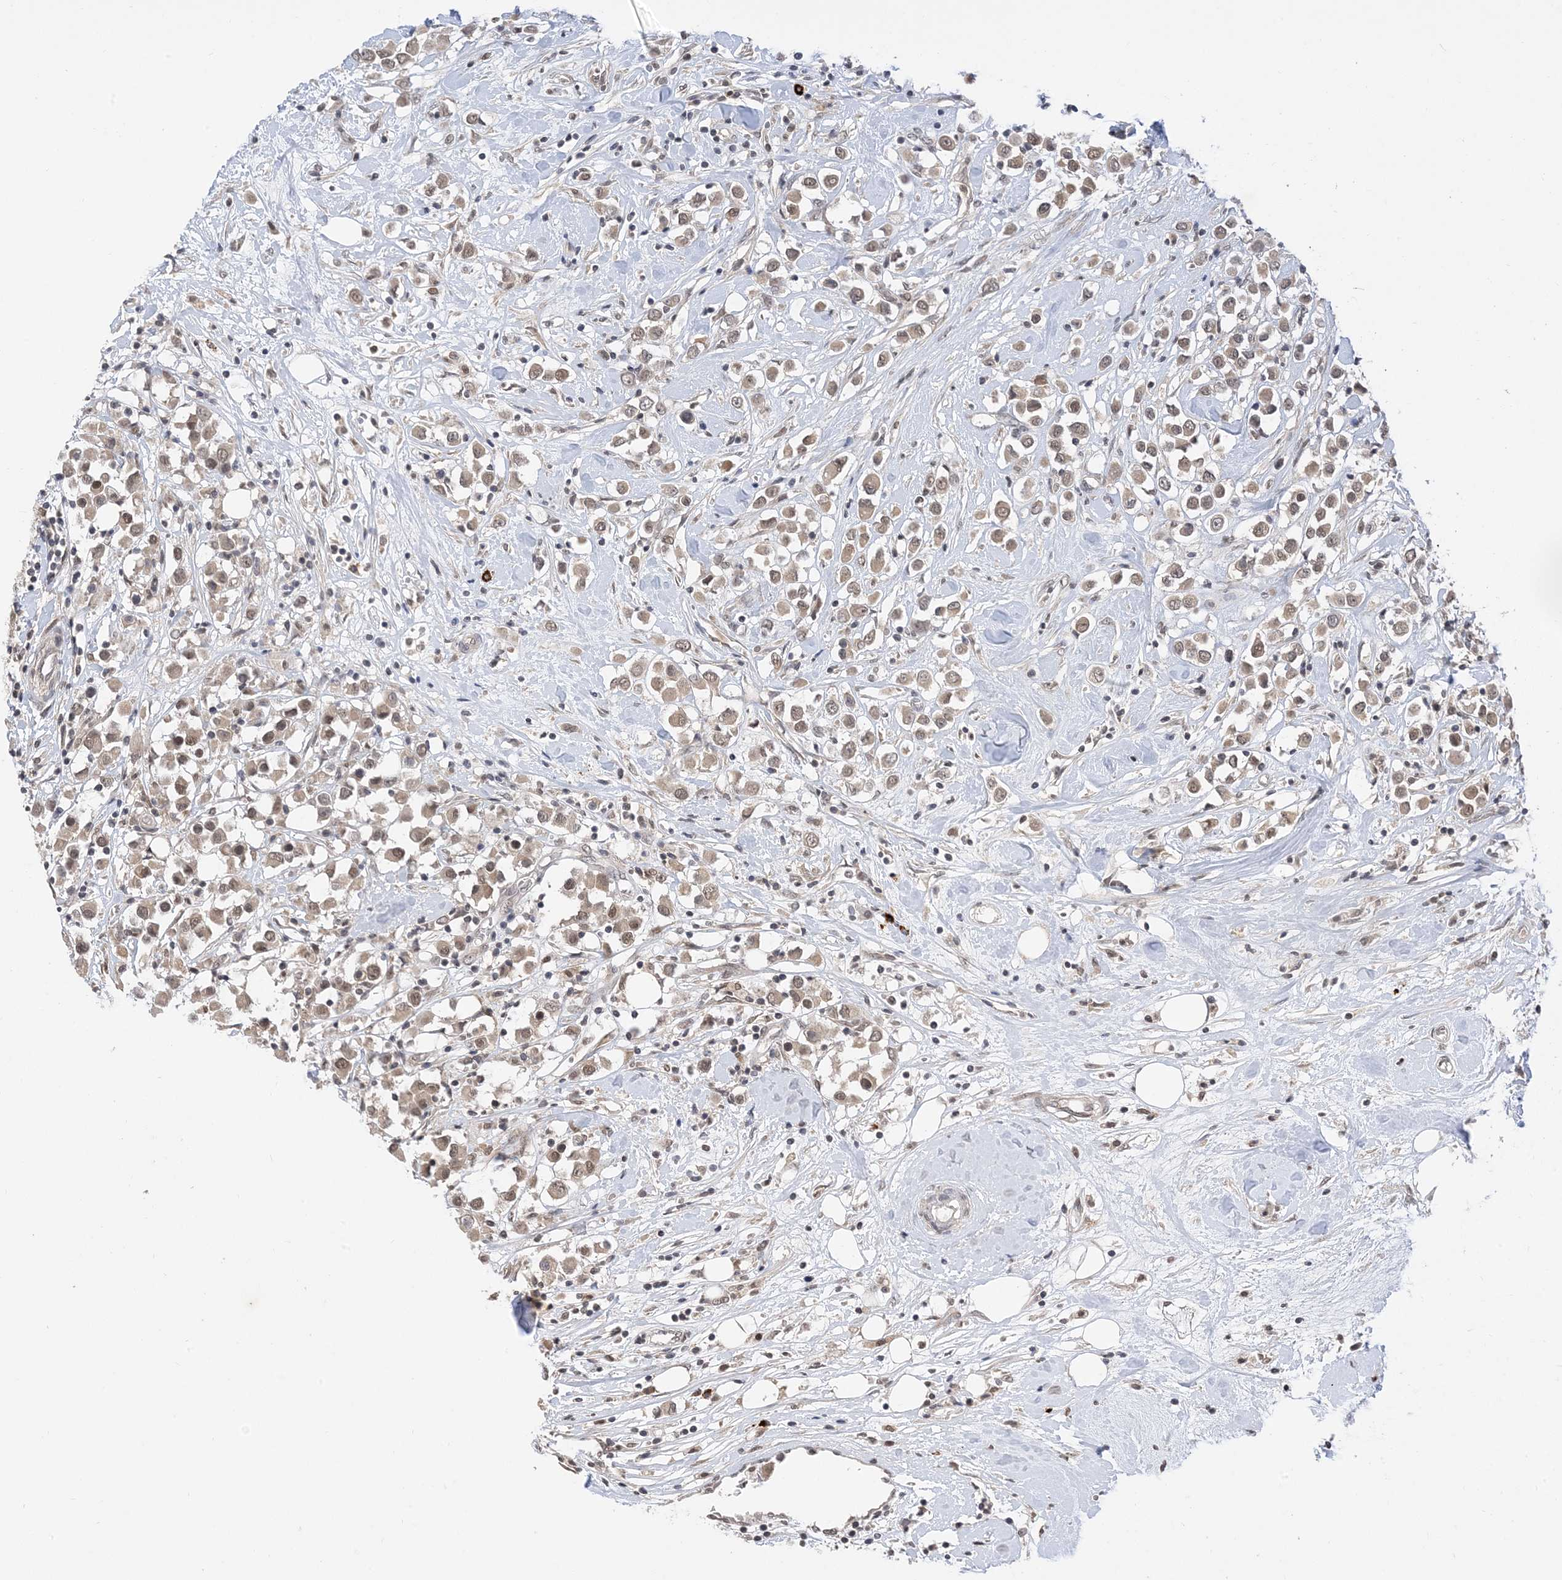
{"staining": {"intensity": "weak", "quantity": ">75%", "location": "cytoplasmic/membranous,nuclear"}, "tissue": "breast cancer", "cell_type": "Tumor cells", "image_type": "cancer", "snomed": [{"axis": "morphology", "description": "Duct carcinoma"}, {"axis": "topography", "description": "Breast"}], "caption": "This image reveals immunohistochemistry (IHC) staining of breast cancer, with low weak cytoplasmic/membranous and nuclear expression in approximately >75% of tumor cells.", "gene": "RANBP9", "patient": {"sex": "female", "age": 61}}